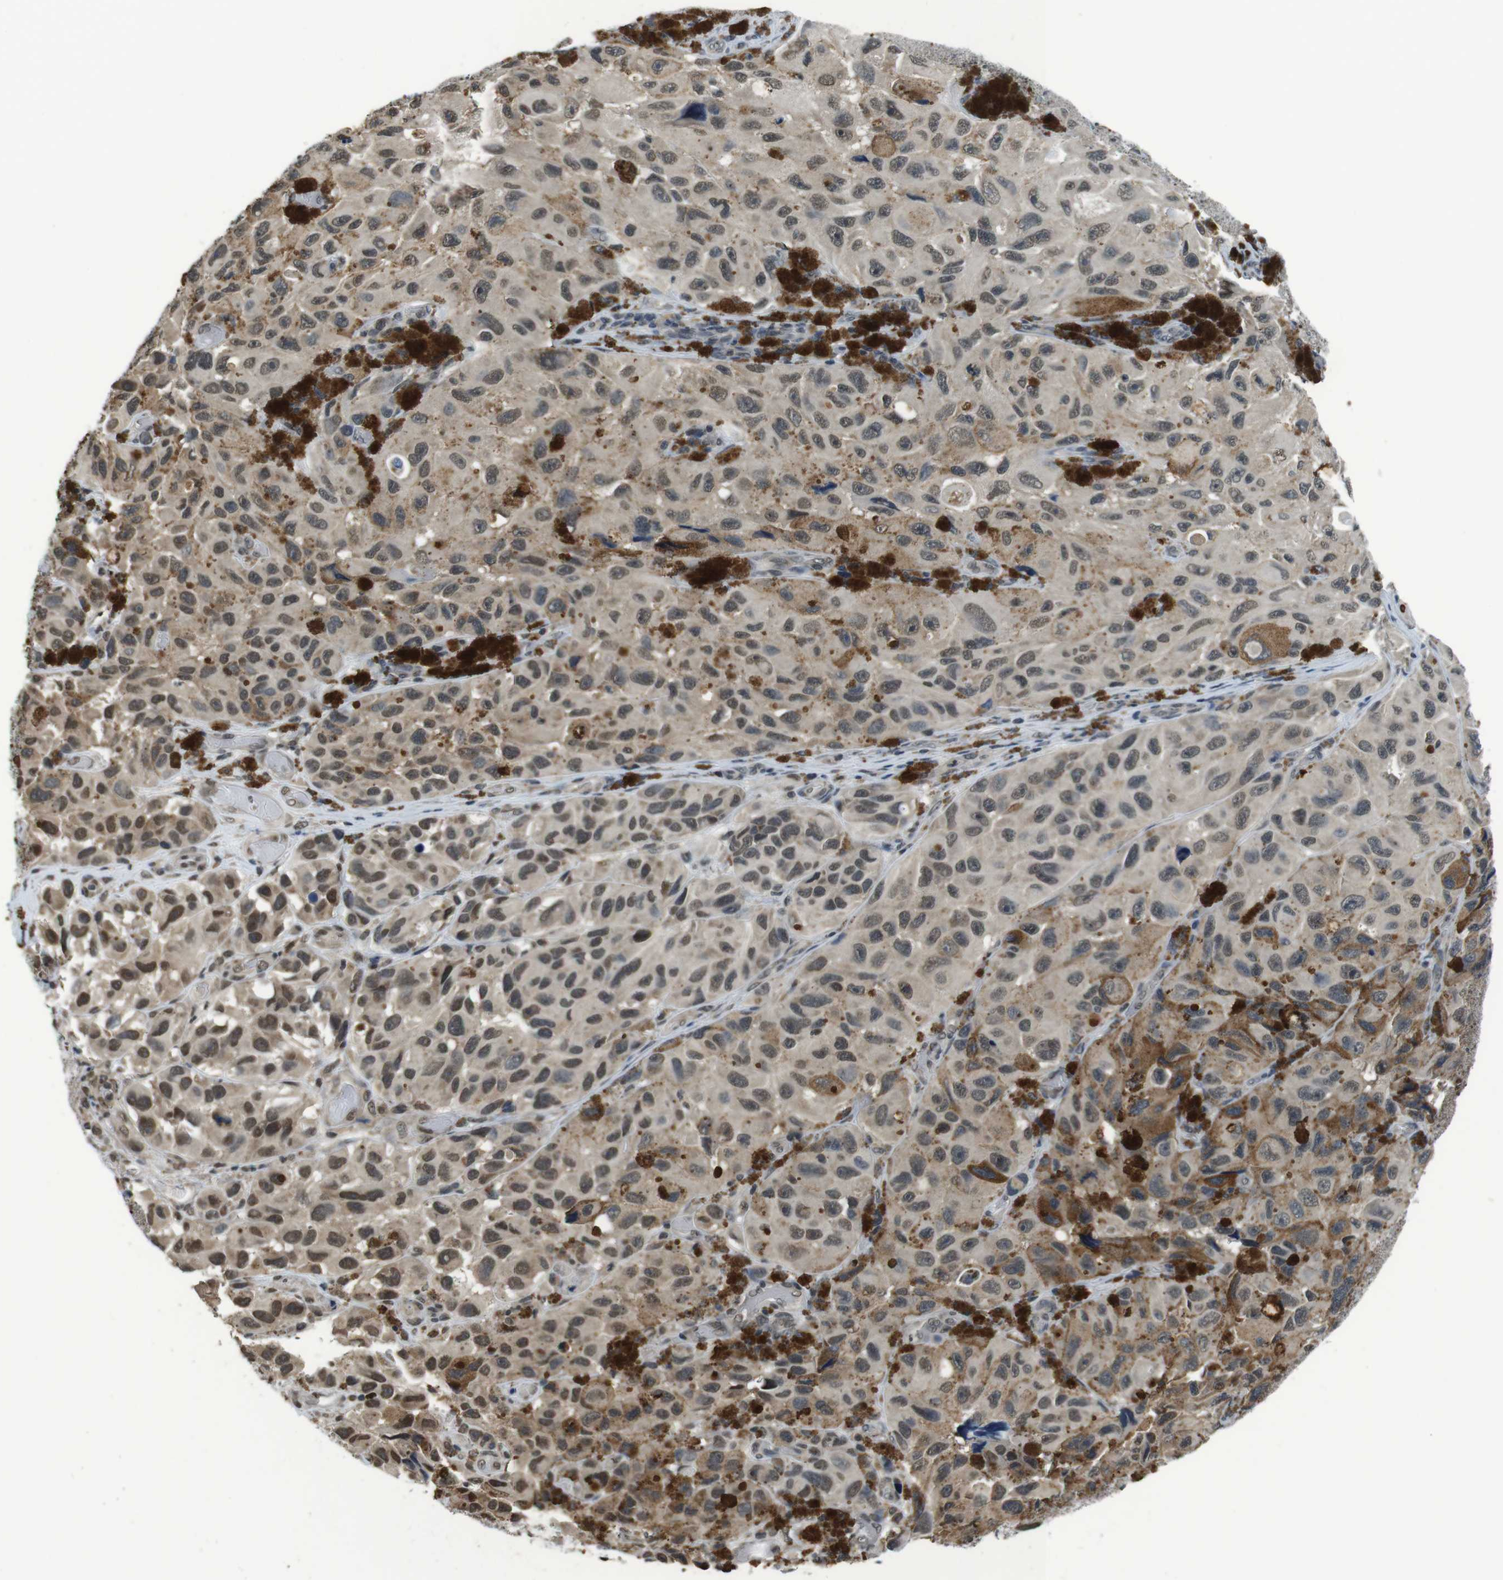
{"staining": {"intensity": "moderate", "quantity": ">75%", "location": "cytoplasmic/membranous,nuclear"}, "tissue": "melanoma", "cell_type": "Tumor cells", "image_type": "cancer", "snomed": [{"axis": "morphology", "description": "Malignant melanoma, NOS"}, {"axis": "topography", "description": "Skin"}], "caption": "Brown immunohistochemical staining in human melanoma displays moderate cytoplasmic/membranous and nuclear positivity in approximately >75% of tumor cells.", "gene": "NEK4", "patient": {"sex": "female", "age": 73}}